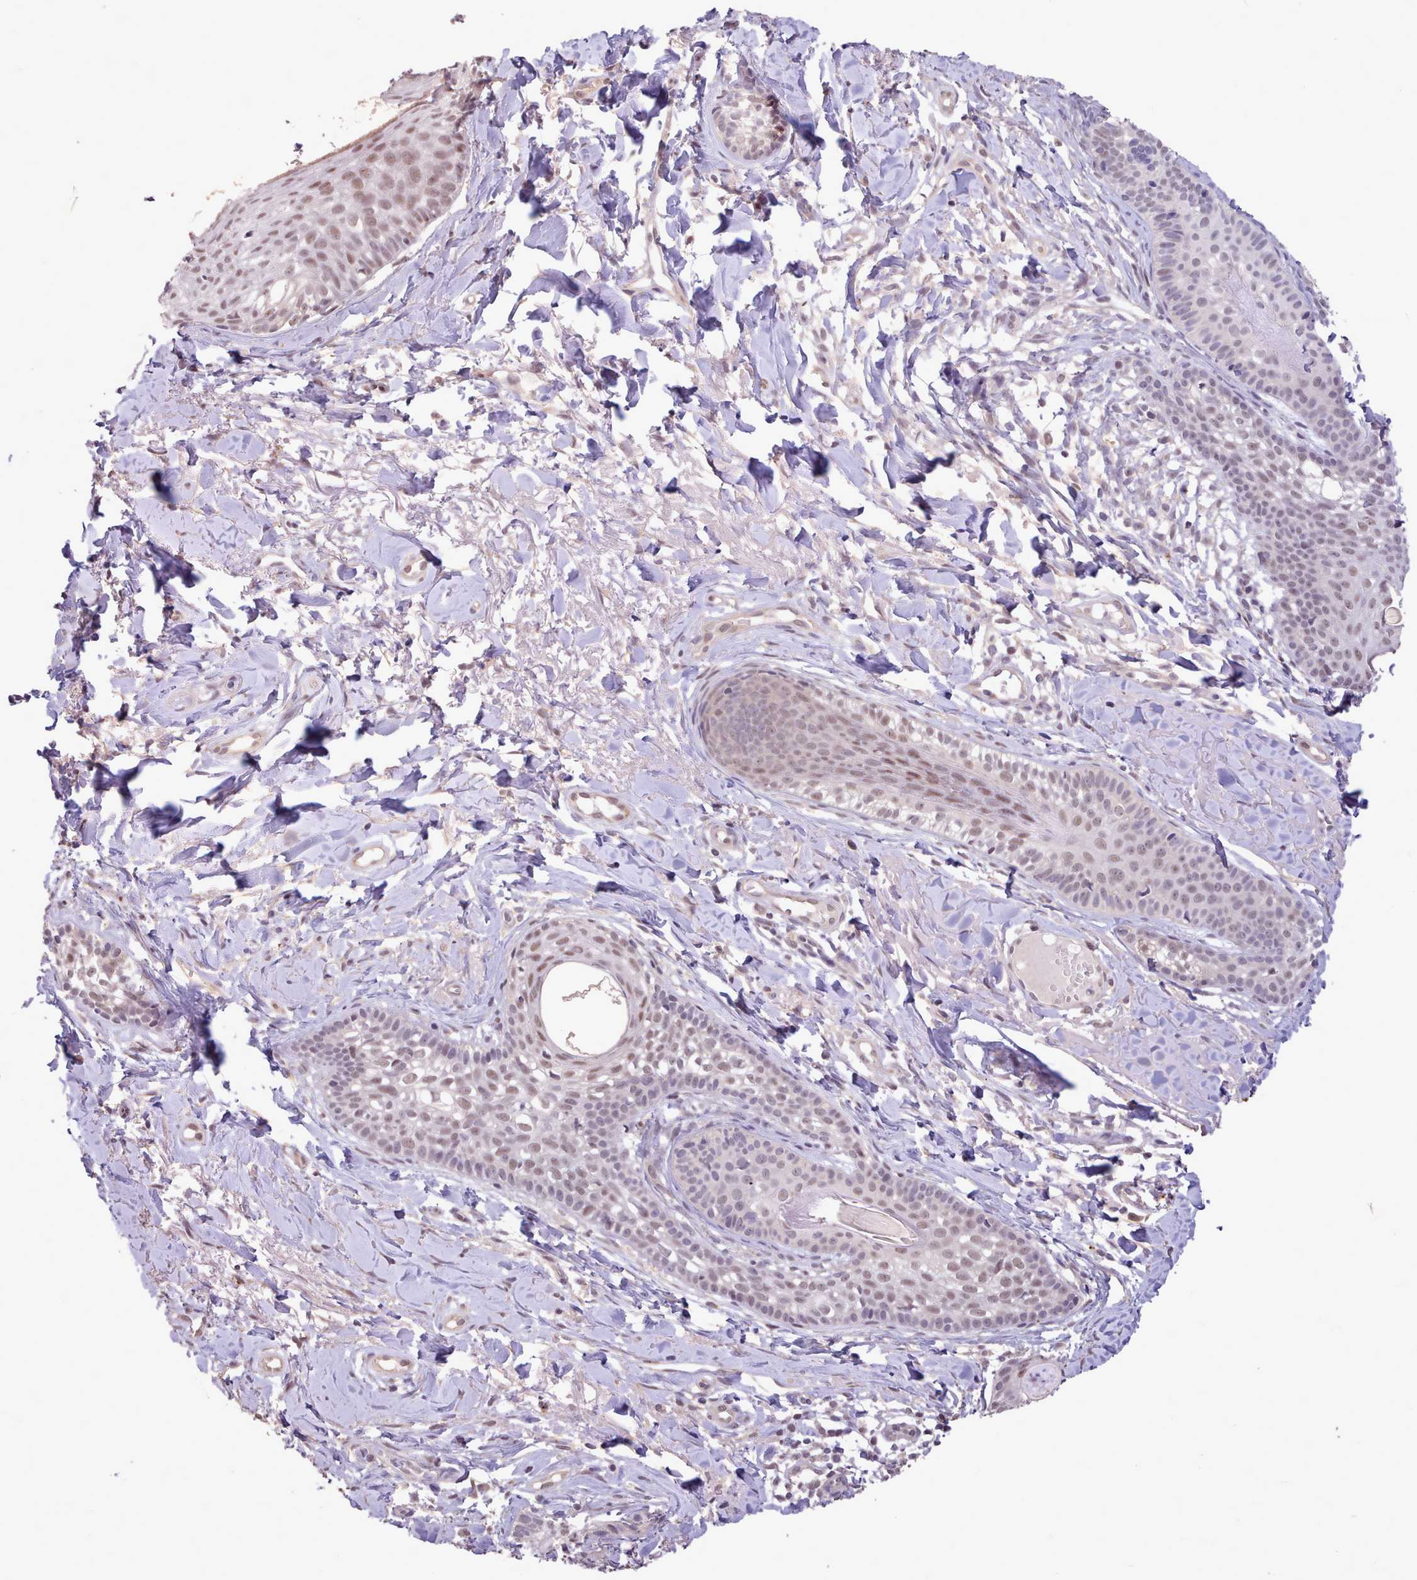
{"staining": {"intensity": "weak", "quantity": "25%-75%", "location": "nuclear"}, "tissue": "skin cancer", "cell_type": "Tumor cells", "image_type": "cancer", "snomed": [{"axis": "morphology", "description": "Basal cell carcinoma"}, {"axis": "topography", "description": "Skin"}], "caption": "About 25%-75% of tumor cells in skin cancer (basal cell carcinoma) display weak nuclear protein positivity as visualized by brown immunohistochemical staining.", "gene": "ZNF607", "patient": {"sex": "female", "age": 76}}